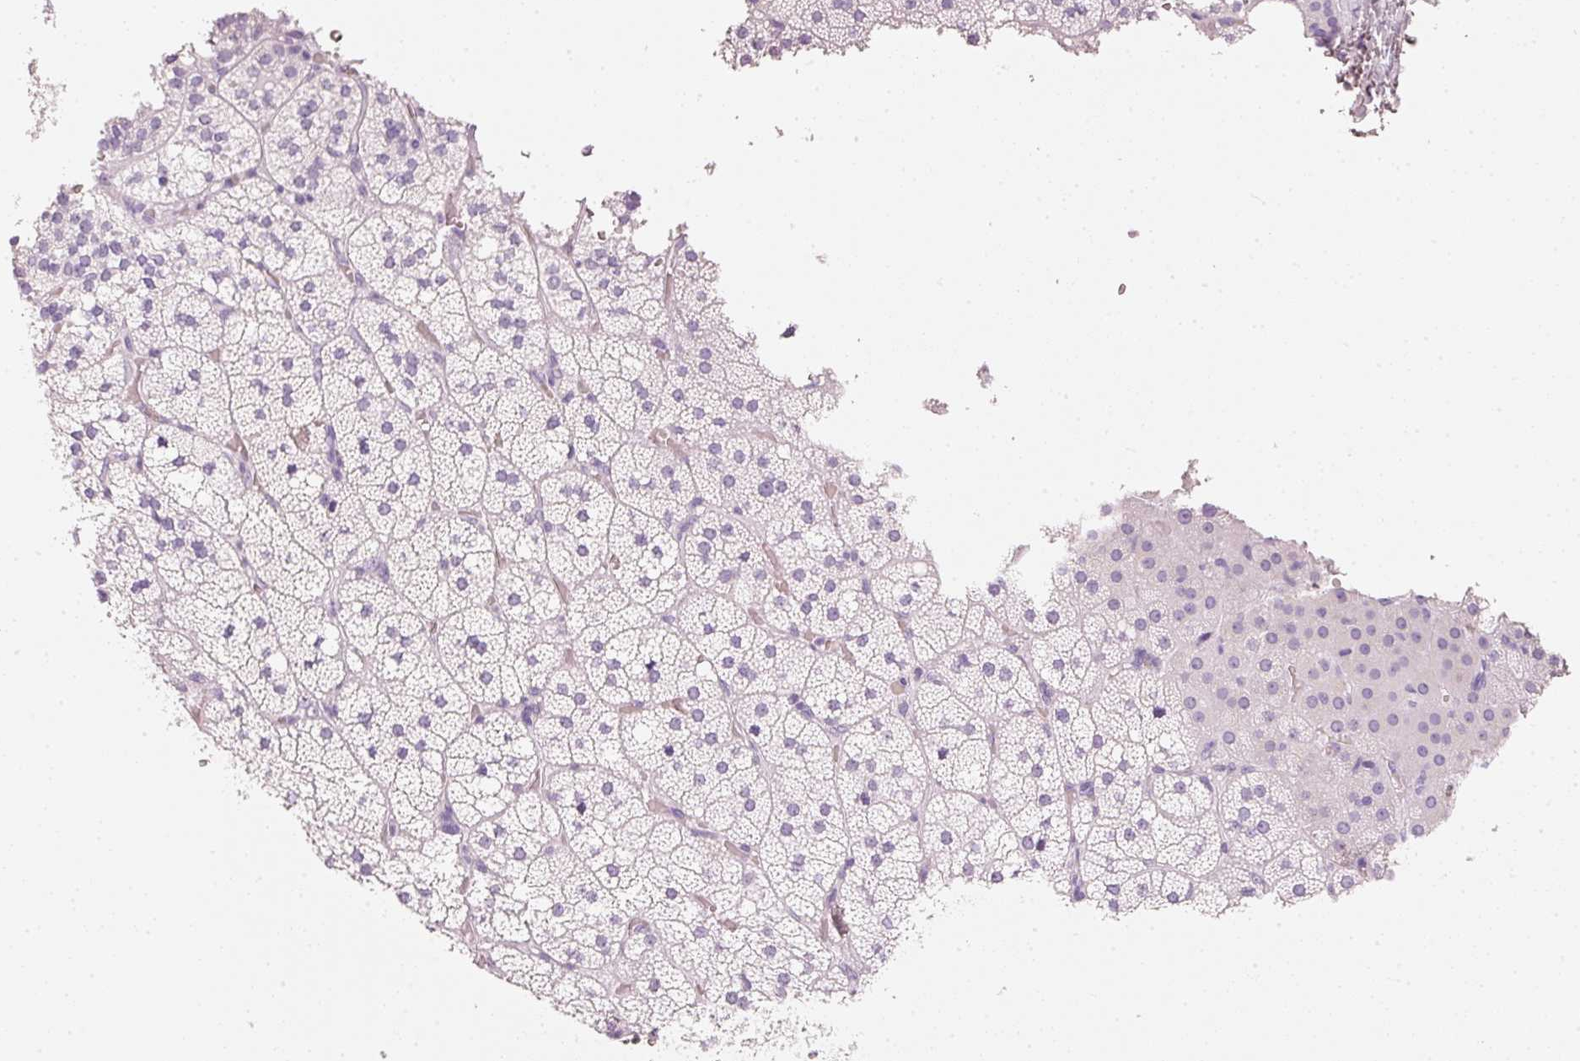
{"staining": {"intensity": "negative", "quantity": "none", "location": "none"}, "tissue": "adrenal gland", "cell_type": "Glandular cells", "image_type": "normal", "snomed": [{"axis": "morphology", "description": "Normal tissue, NOS"}, {"axis": "topography", "description": "Adrenal gland"}], "caption": "Immunohistochemistry micrograph of unremarkable adrenal gland: human adrenal gland stained with DAB (3,3'-diaminobenzidine) displays no significant protein expression in glandular cells.", "gene": "PDXDC1", "patient": {"sex": "male", "age": 53}}